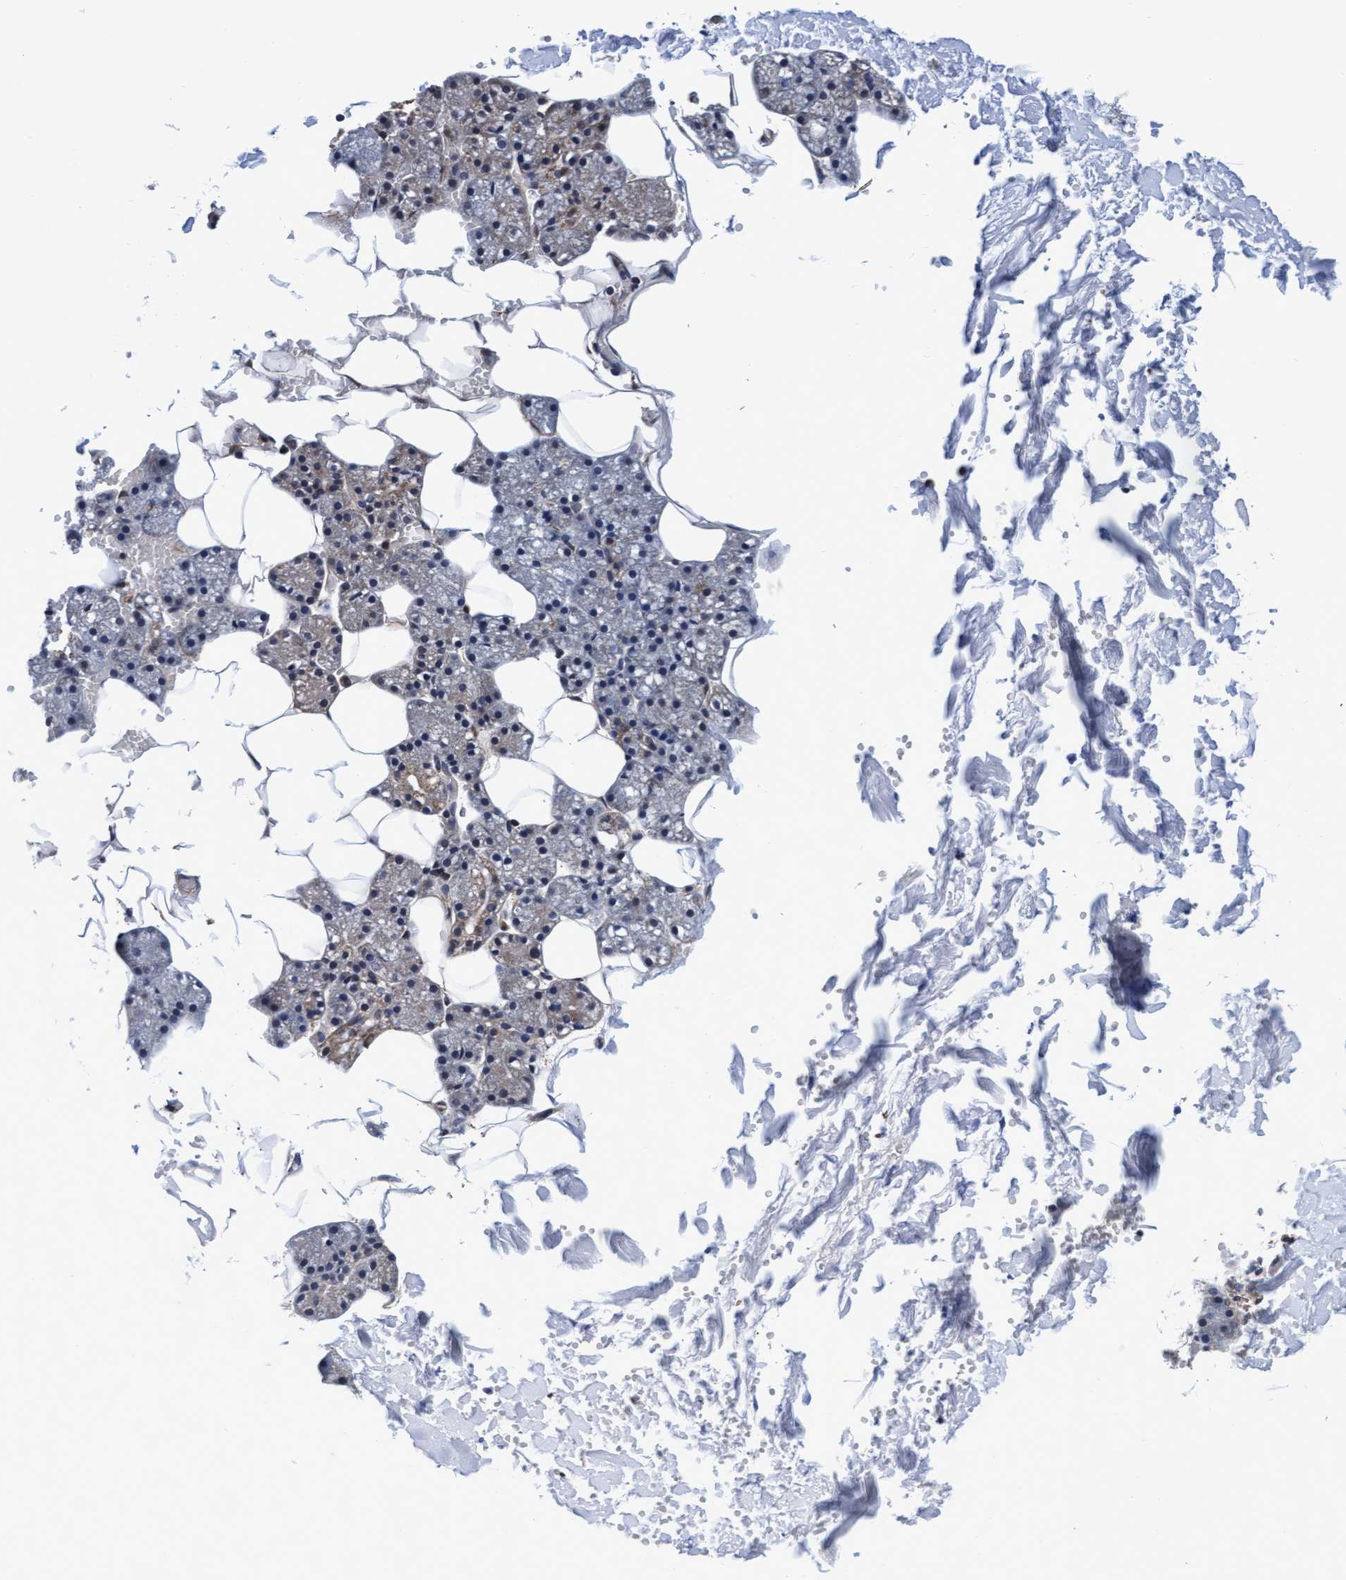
{"staining": {"intensity": "moderate", "quantity": "25%-75%", "location": "cytoplasmic/membranous"}, "tissue": "salivary gland", "cell_type": "Glandular cells", "image_type": "normal", "snomed": [{"axis": "morphology", "description": "Normal tissue, NOS"}, {"axis": "topography", "description": "Salivary gland"}], "caption": "Immunohistochemistry of unremarkable human salivary gland exhibits medium levels of moderate cytoplasmic/membranous expression in approximately 25%-75% of glandular cells. Immunohistochemistry stains the protein in brown and the nuclei are stained blue.", "gene": "EFCAB13", "patient": {"sex": "male", "age": 62}}